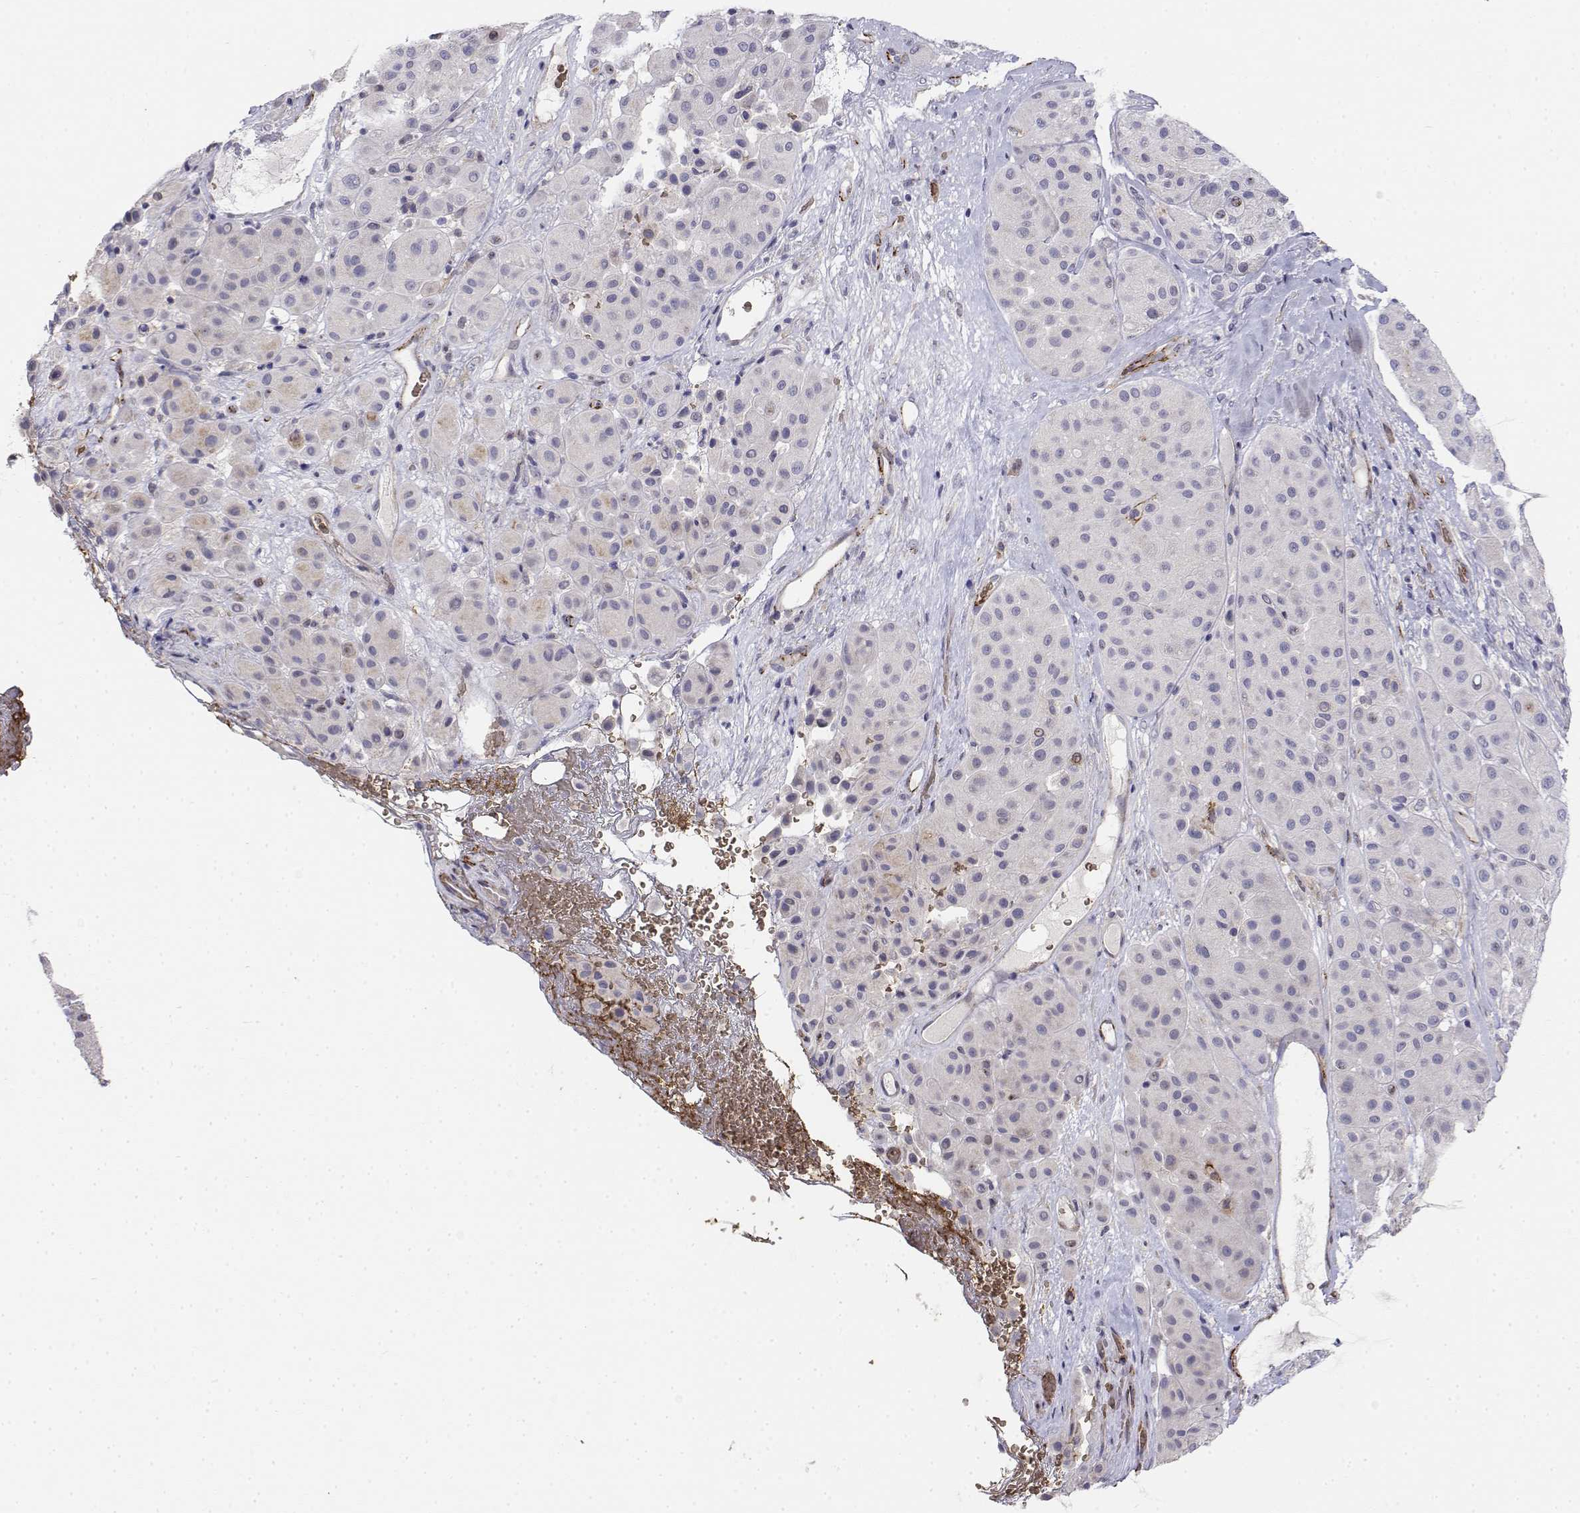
{"staining": {"intensity": "negative", "quantity": "none", "location": "none"}, "tissue": "melanoma", "cell_type": "Tumor cells", "image_type": "cancer", "snomed": [{"axis": "morphology", "description": "Malignant melanoma, Metastatic site"}, {"axis": "topography", "description": "Smooth muscle"}], "caption": "Malignant melanoma (metastatic site) was stained to show a protein in brown. There is no significant positivity in tumor cells. (Immunohistochemistry (ihc), brightfield microscopy, high magnification).", "gene": "CADM1", "patient": {"sex": "male", "age": 41}}